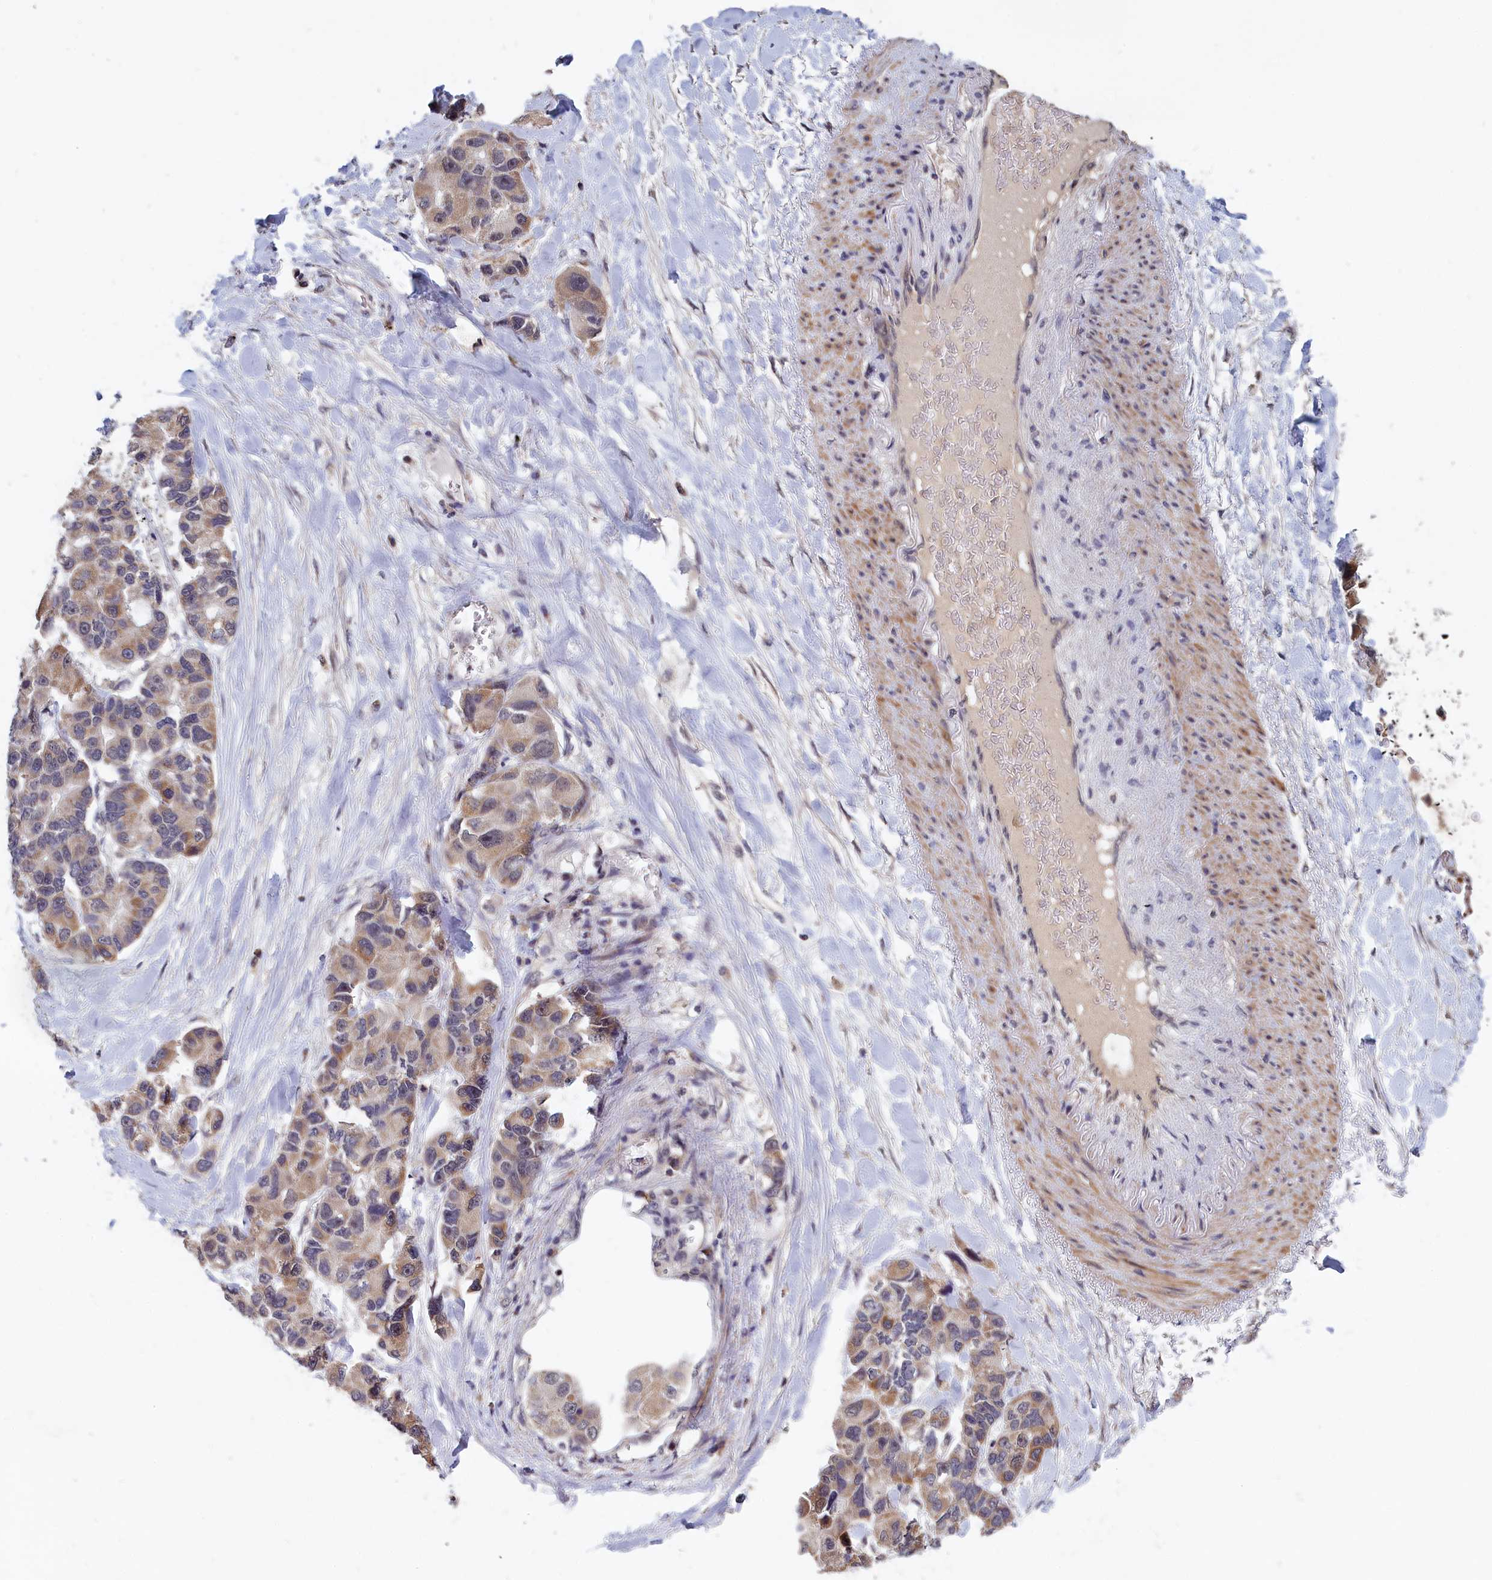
{"staining": {"intensity": "moderate", "quantity": ">75%", "location": "cytoplasmic/membranous"}, "tissue": "lung cancer", "cell_type": "Tumor cells", "image_type": "cancer", "snomed": [{"axis": "morphology", "description": "Adenocarcinoma, NOS"}, {"axis": "topography", "description": "Lung"}], "caption": "The photomicrograph demonstrates immunohistochemical staining of lung cancer. There is moderate cytoplasmic/membranous expression is seen in approximately >75% of tumor cells.", "gene": "EPB41L4B", "patient": {"sex": "female", "age": 54}}